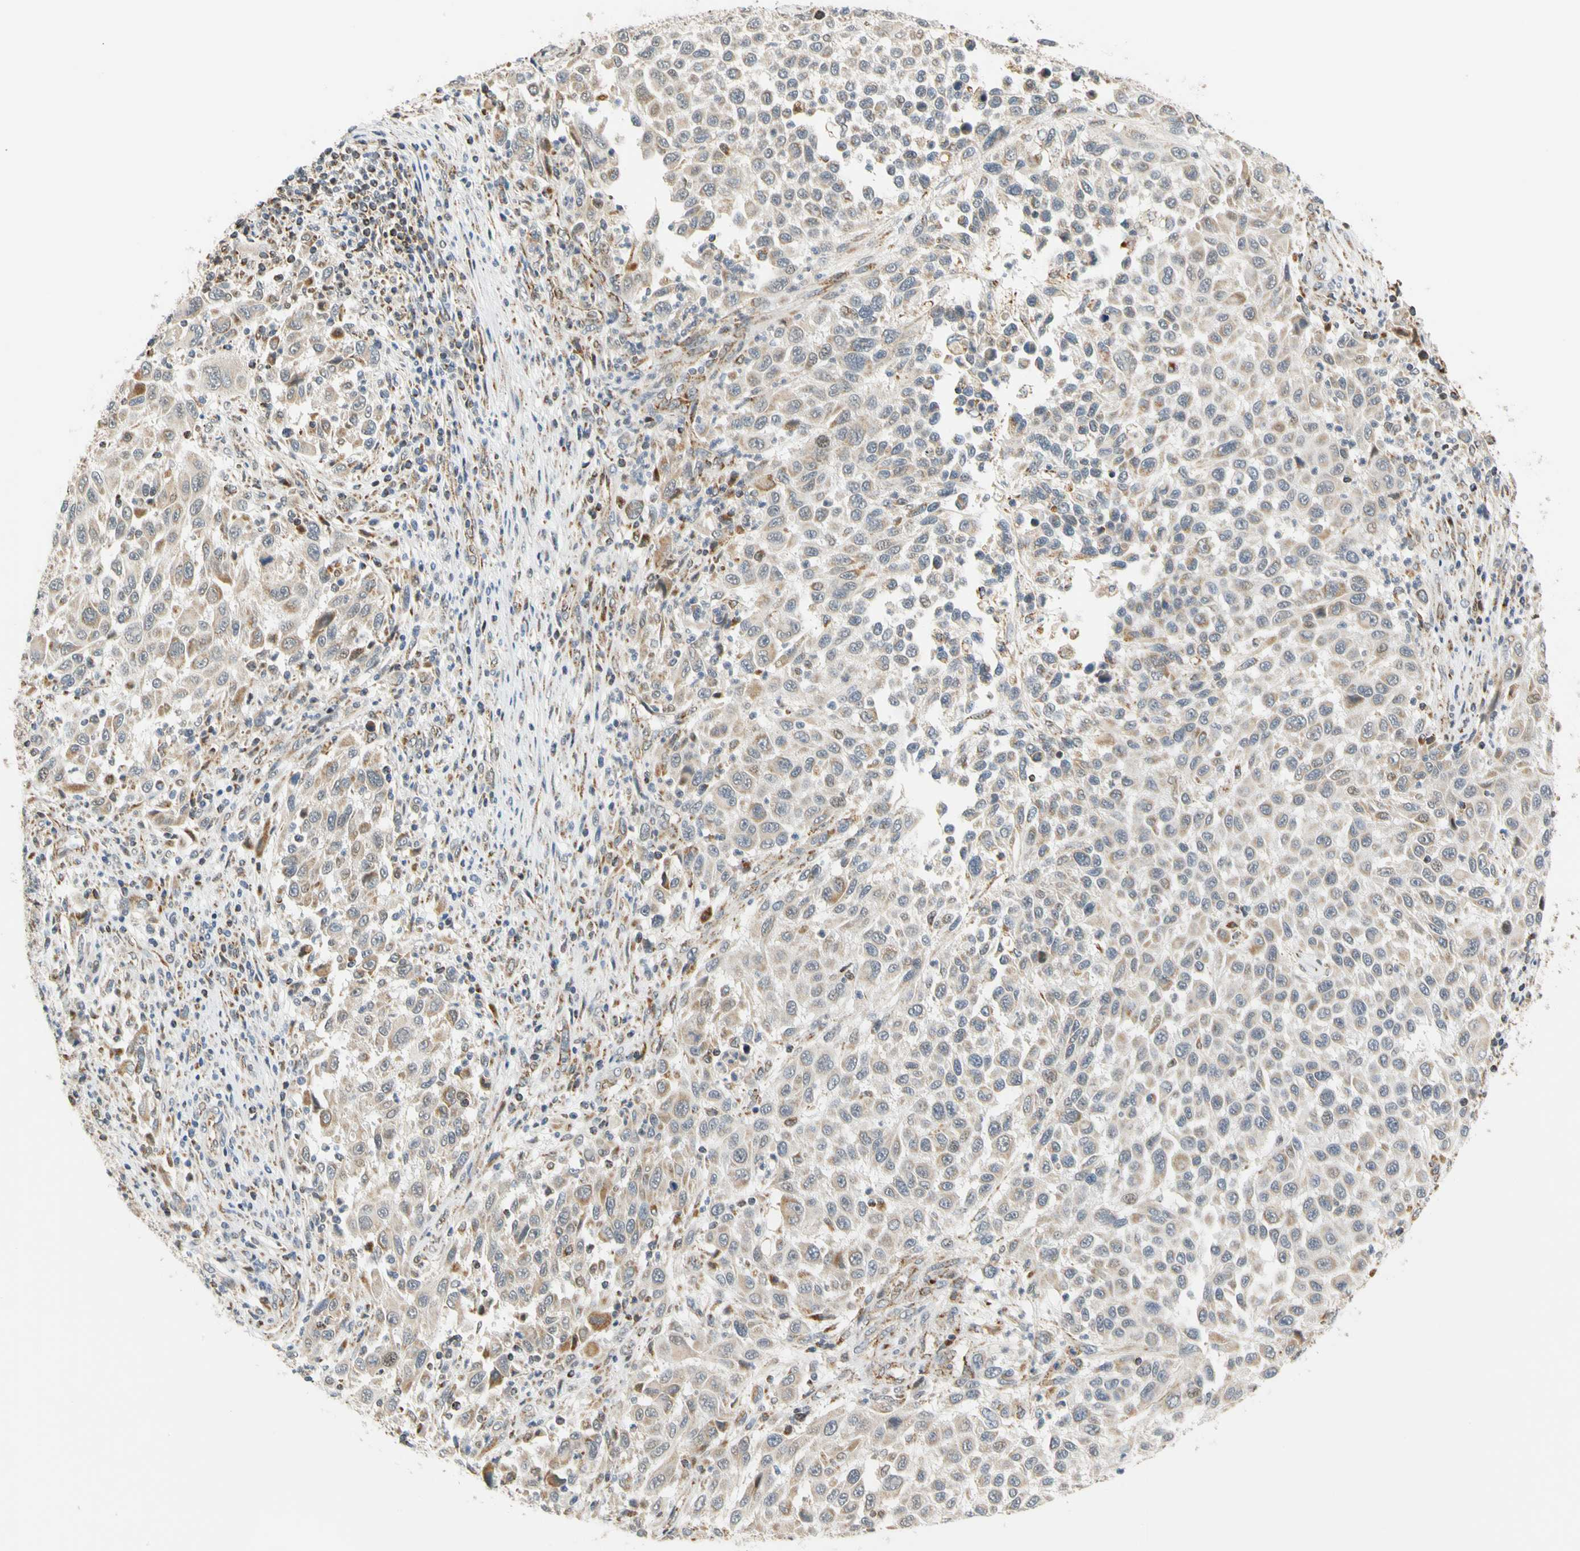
{"staining": {"intensity": "weak", "quantity": "25%-75%", "location": "cytoplasmic/membranous"}, "tissue": "melanoma", "cell_type": "Tumor cells", "image_type": "cancer", "snomed": [{"axis": "morphology", "description": "Malignant melanoma, Metastatic site"}, {"axis": "topography", "description": "Lymph node"}], "caption": "Immunohistochemistry histopathology image of neoplastic tissue: melanoma stained using immunohistochemistry (IHC) shows low levels of weak protein expression localized specifically in the cytoplasmic/membranous of tumor cells, appearing as a cytoplasmic/membranous brown color.", "gene": "SFXN3", "patient": {"sex": "male", "age": 61}}